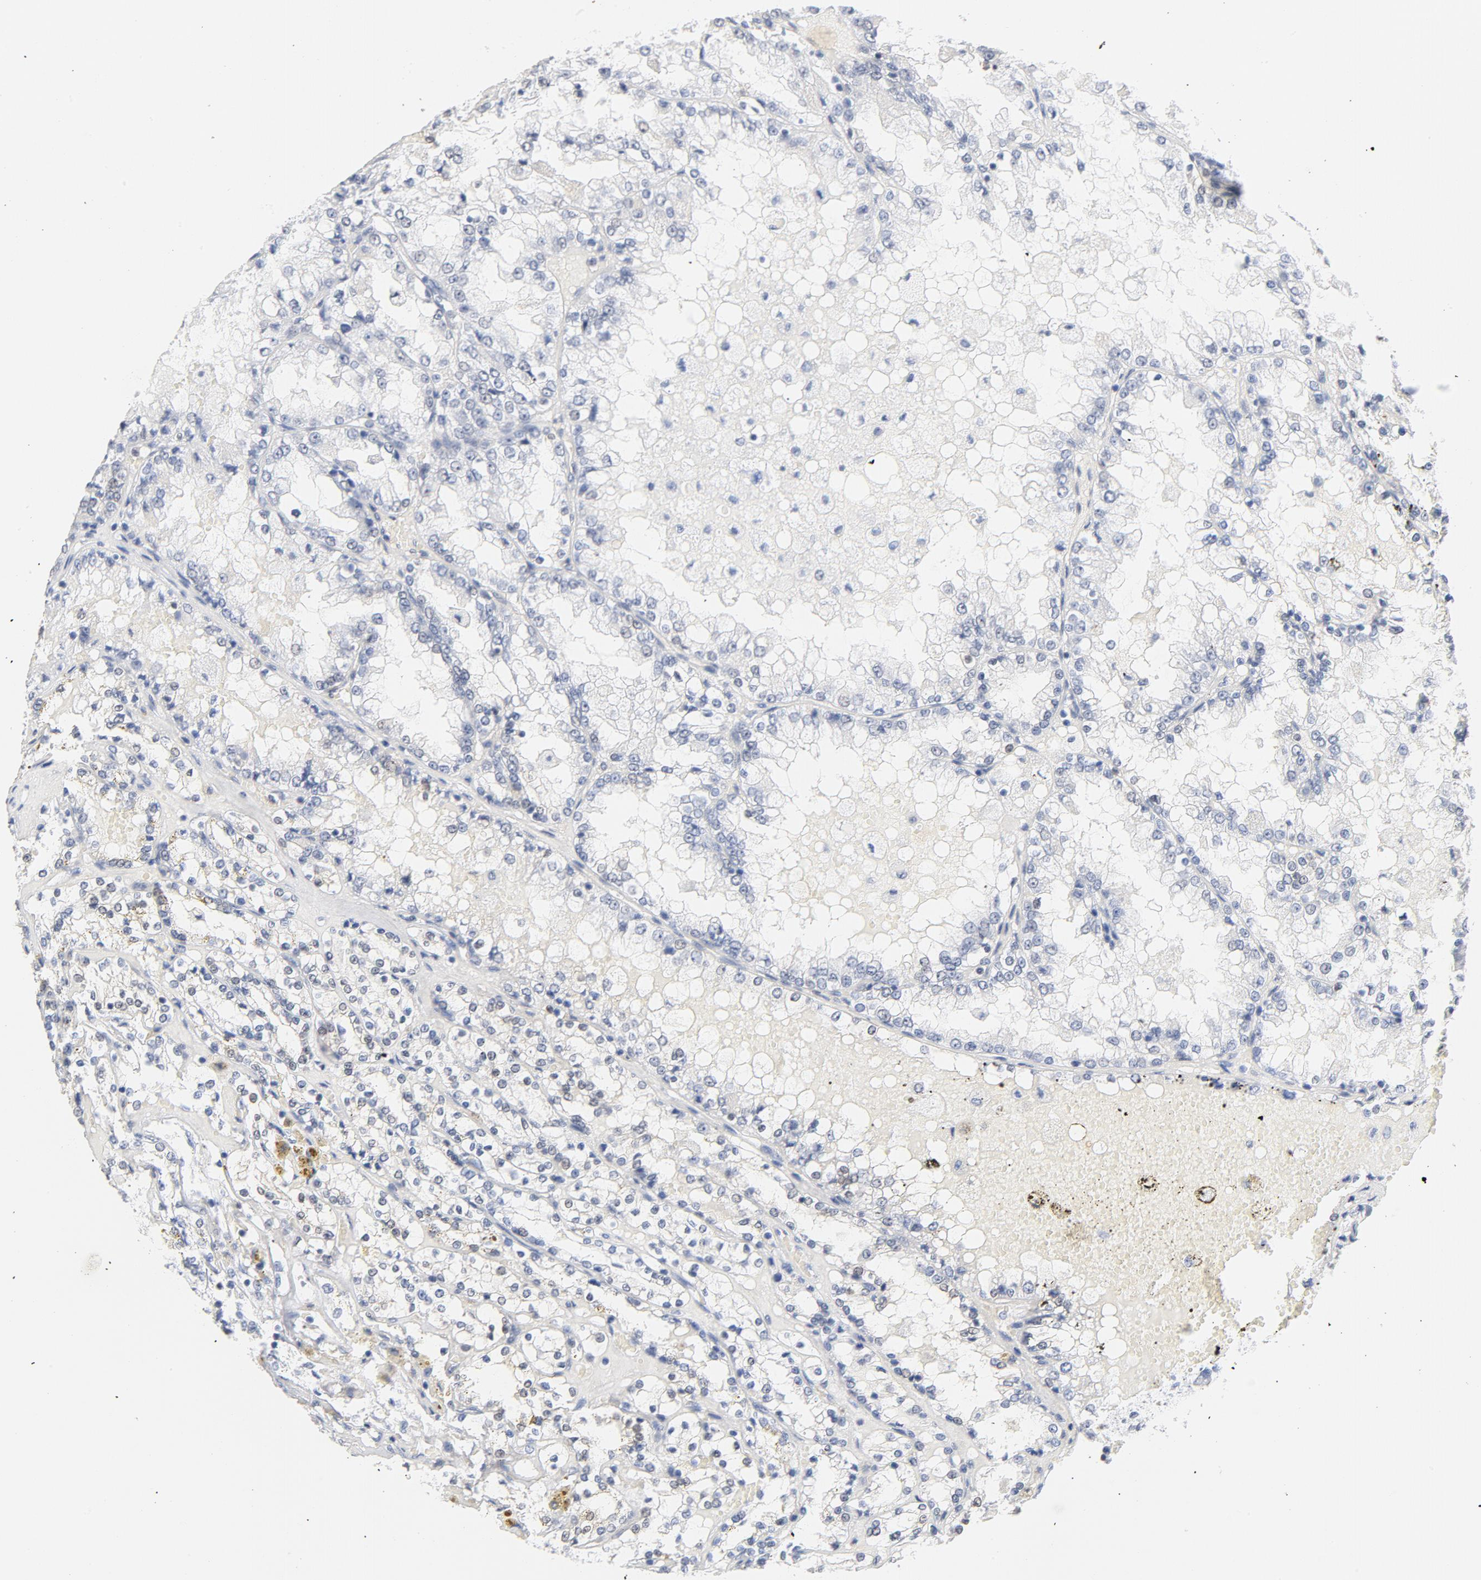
{"staining": {"intensity": "weak", "quantity": "25%-75%", "location": "nuclear"}, "tissue": "renal cancer", "cell_type": "Tumor cells", "image_type": "cancer", "snomed": [{"axis": "morphology", "description": "Adenocarcinoma, NOS"}, {"axis": "topography", "description": "Kidney"}], "caption": "Renal cancer (adenocarcinoma) stained with immunohistochemistry (IHC) demonstrates weak nuclear staining in approximately 25%-75% of tumor cells.", "gene": "CDKN1B", "patient": {"sex": "female", "age": 56}}